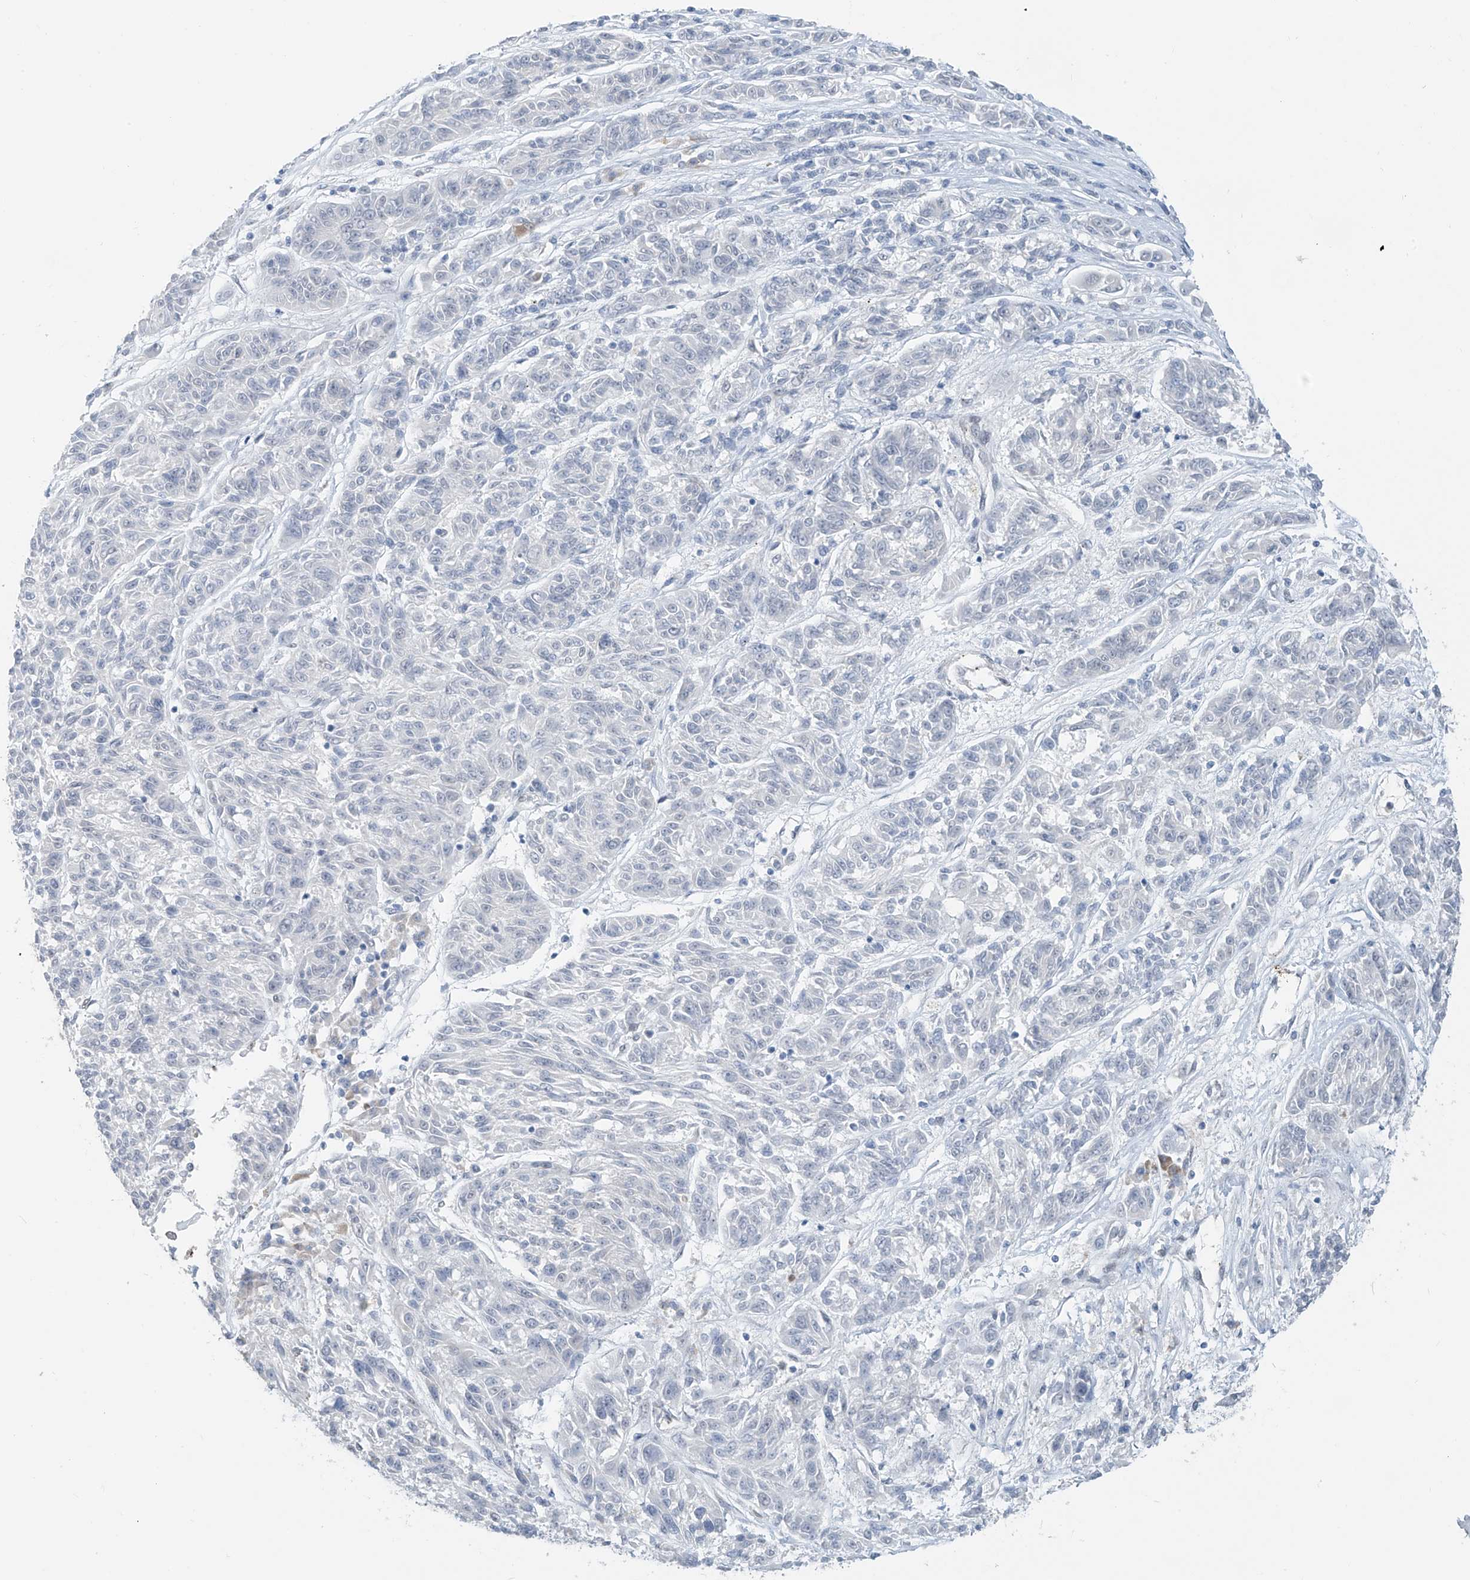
{"staining": {"intensity": "negative", "quantity": "none", "location": "none"}, "tissue": "melanoma", "cell_type": "Tumor cells", "image_type": "cancer", "snomed": [{"axis": "morphology", "description": "Malignant melanoma, NOS"}, {"axis": "topography", "description": "Skin"}], "caption": "Human malignant melanoma stained for a protein using IHC displays no staining in tumor cells.", "gene": "MCM9", "patient": {"sex": "male", "age": 53}}